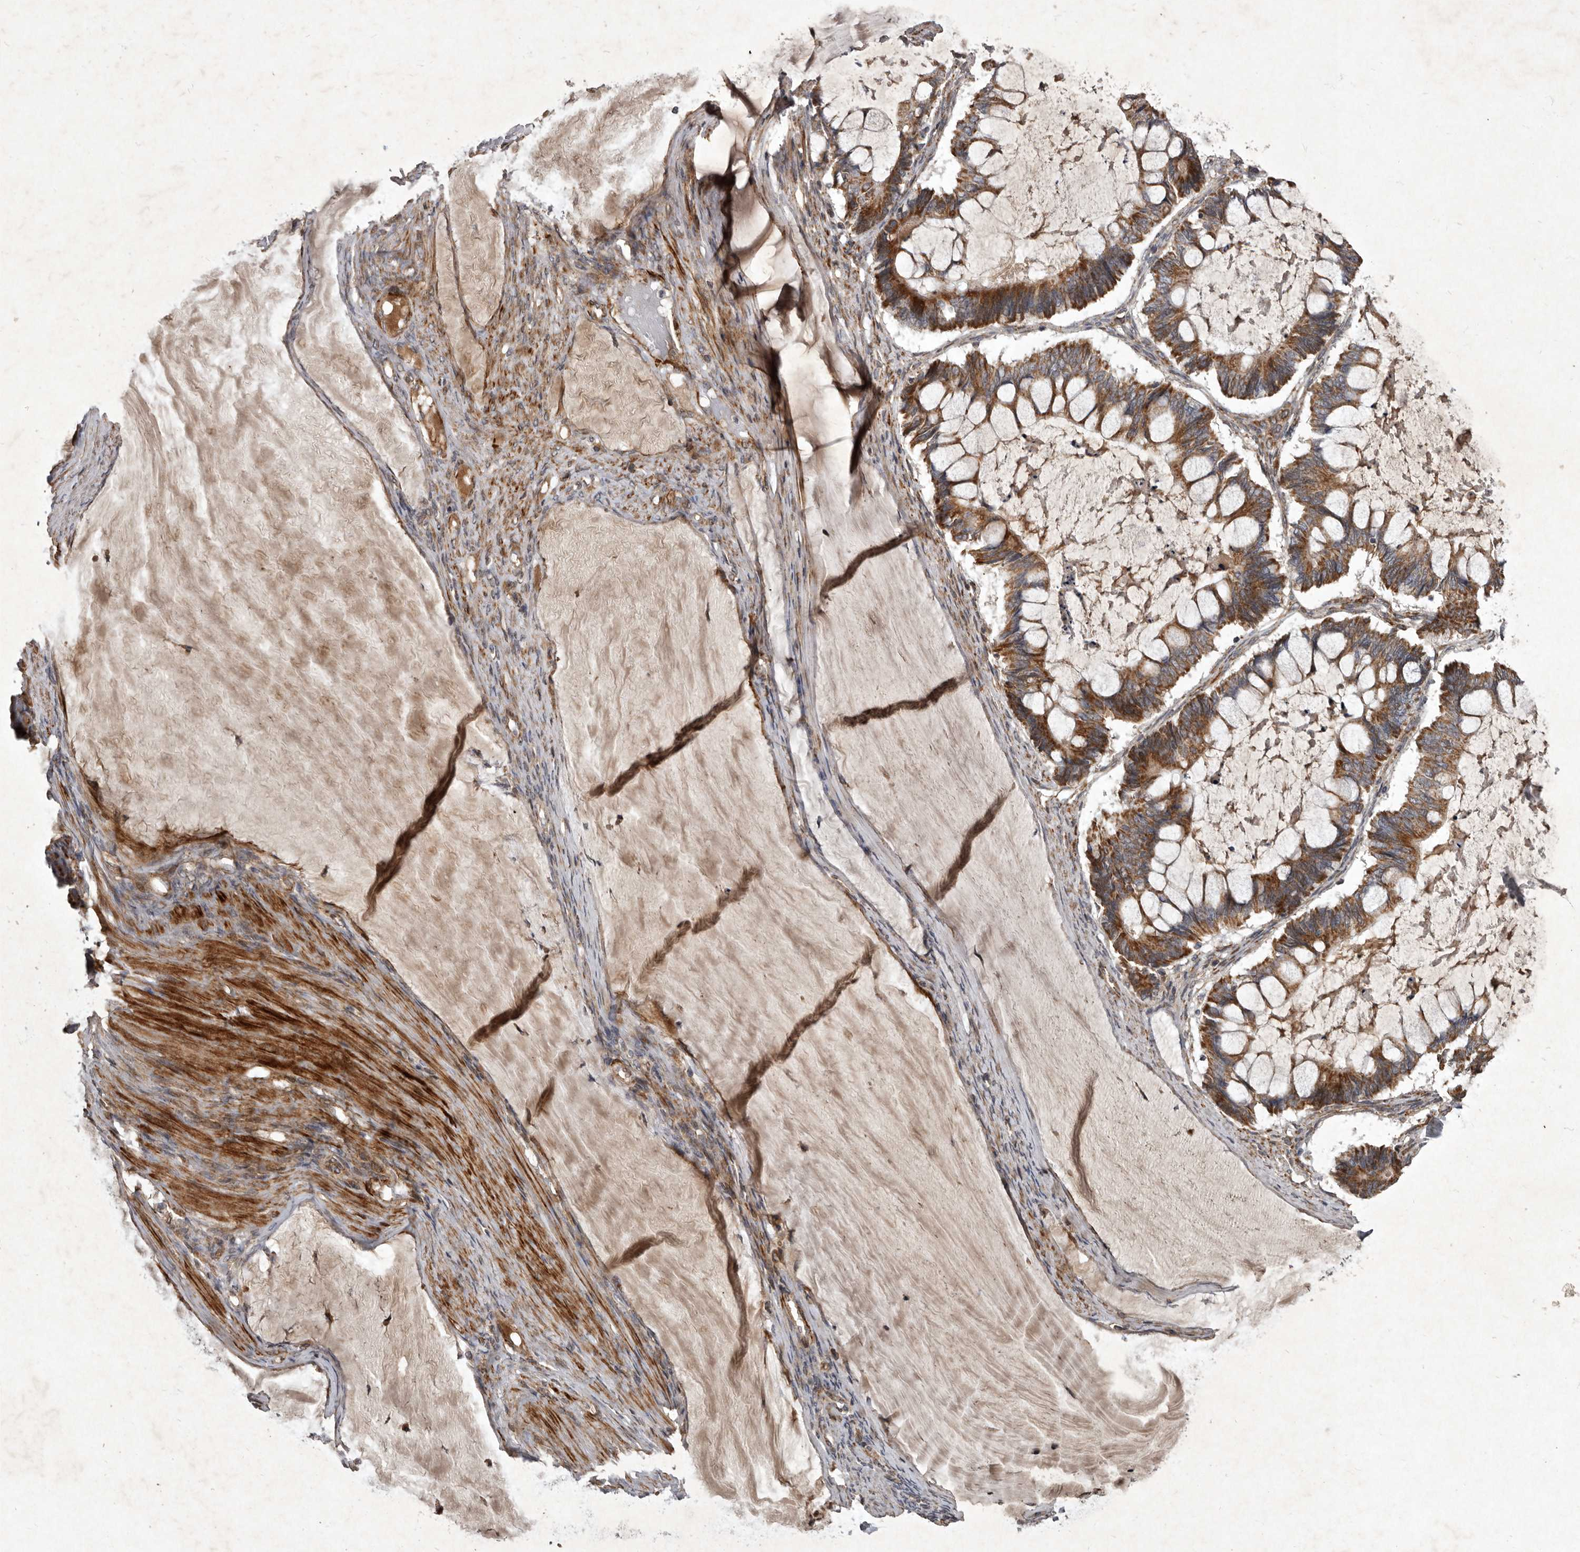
{"staining": {"intensity": "moderate", "quantity": ">75%", "location": "cytoplasmic/membranous"}, "tissue": "ovarian cancer", "cell_type": "Tumor cells", "image_type": "cancer", "snomed": [{"axis": "morphology", "description": "Cystadenocarcinoma, mucinous, NOS"}, {"axis": "topography", "description": "Ovary"}], "caption": "High-magnification brightfield microscopy of ovarian mucinous cystadenocarcinoma stained with DAB (brown) and counterstained with hematoxylin (blue). tumor cells exhibit moderate cytoplasmic/membranous positivity is appreciated in approximately>75% of cells.", "gene": "MRPS15", "patient": {"sex": "female", "age": 61}}